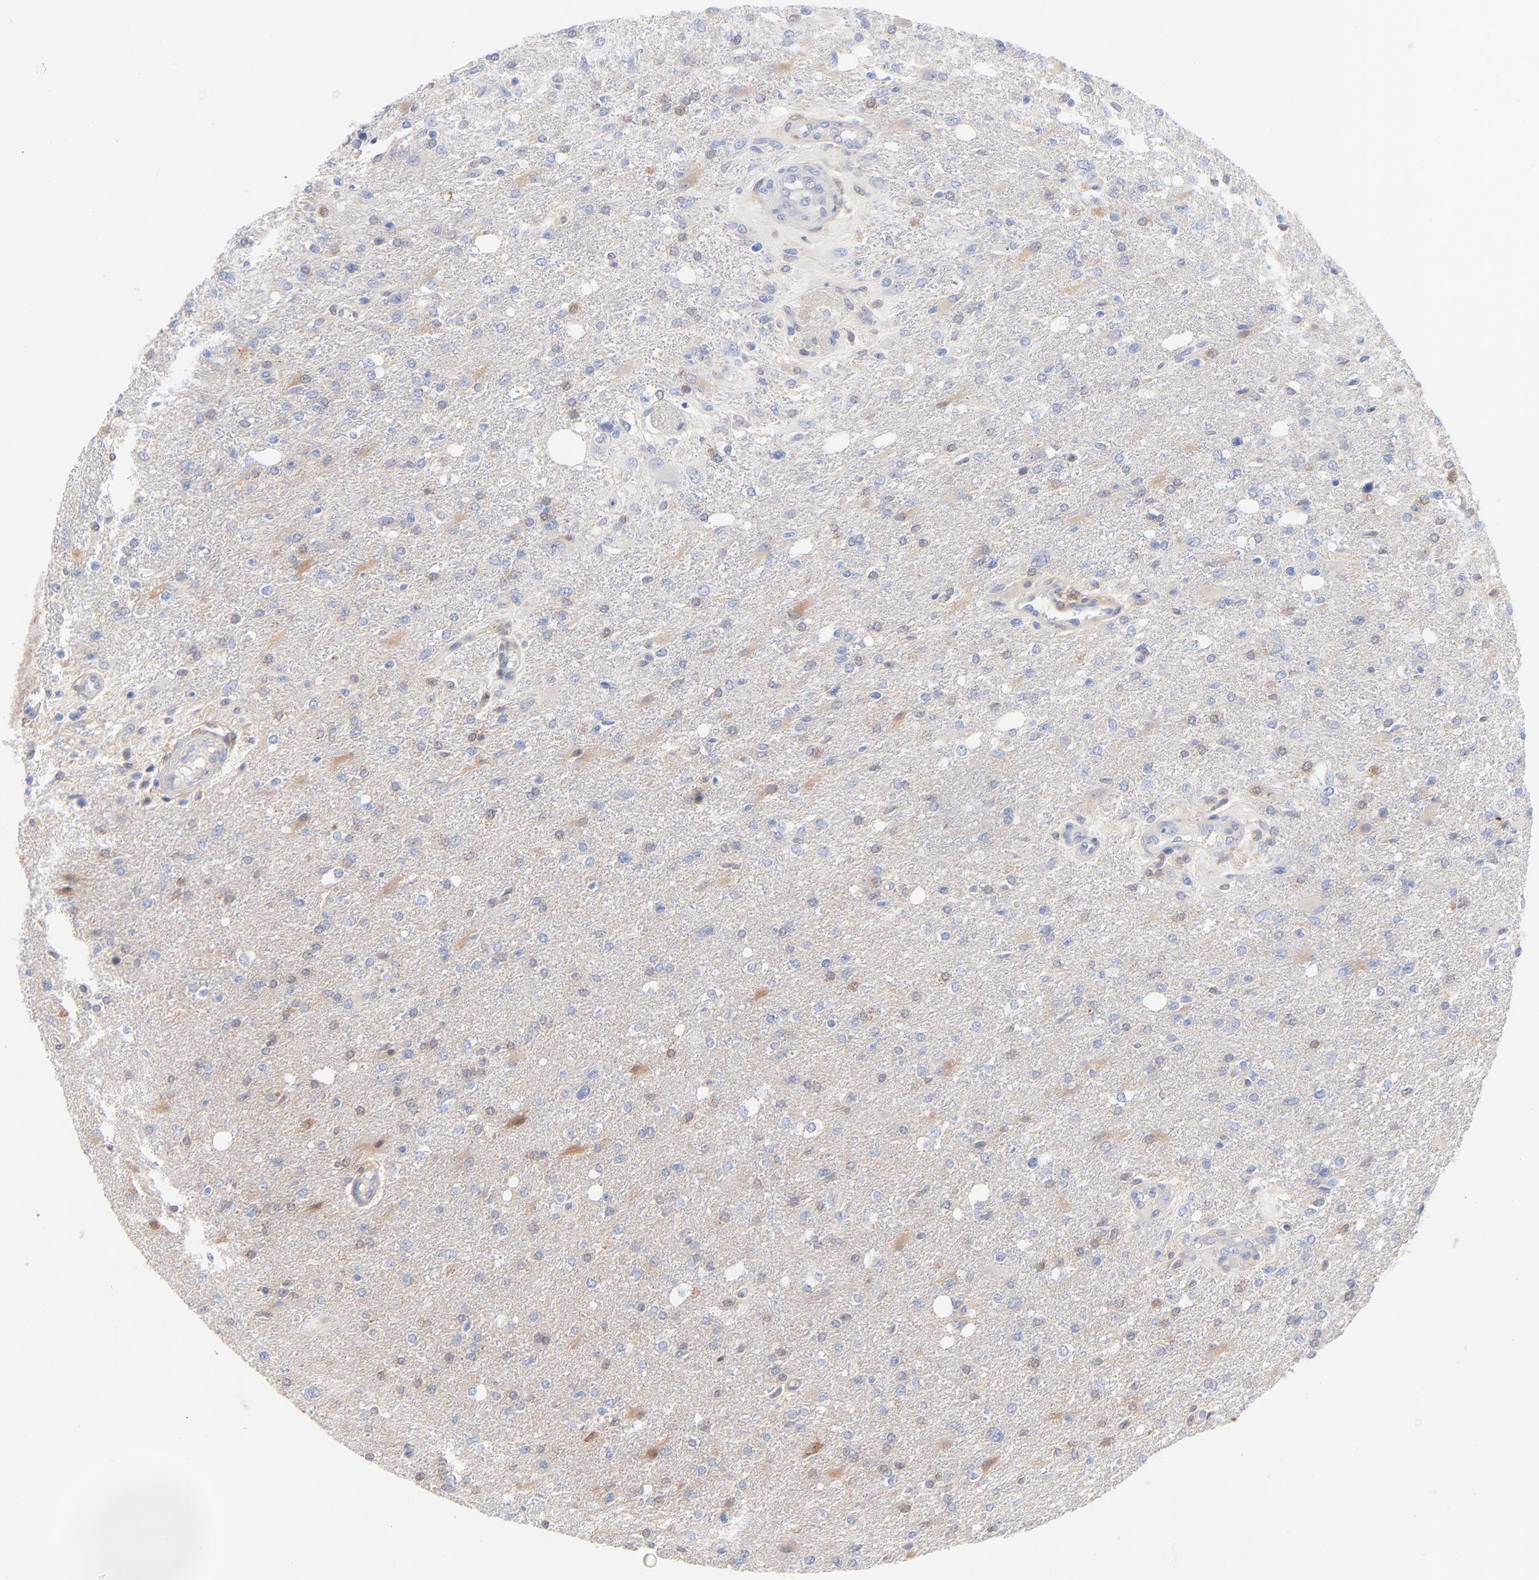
{"staining": {"intensity": "negative", "quantity": "none", "location": "none"}, "tissue": "glioma", "cell_type": "Tumor cells", "image_type": "cancer", "snomed": [{"axis": "morphology", "description": "Glioma, malignant, High grade"}, {"axis": "topography", "description": "Cerebral cortex"}], "caption": "Tumor cells are negative for protein expression in human malignant glioma (high-grade). (Immunohistochemistry, brightfield microscopy, high magnification).", "gene": "ARRB1", "patient": {"sex": "male", "age": 76}}